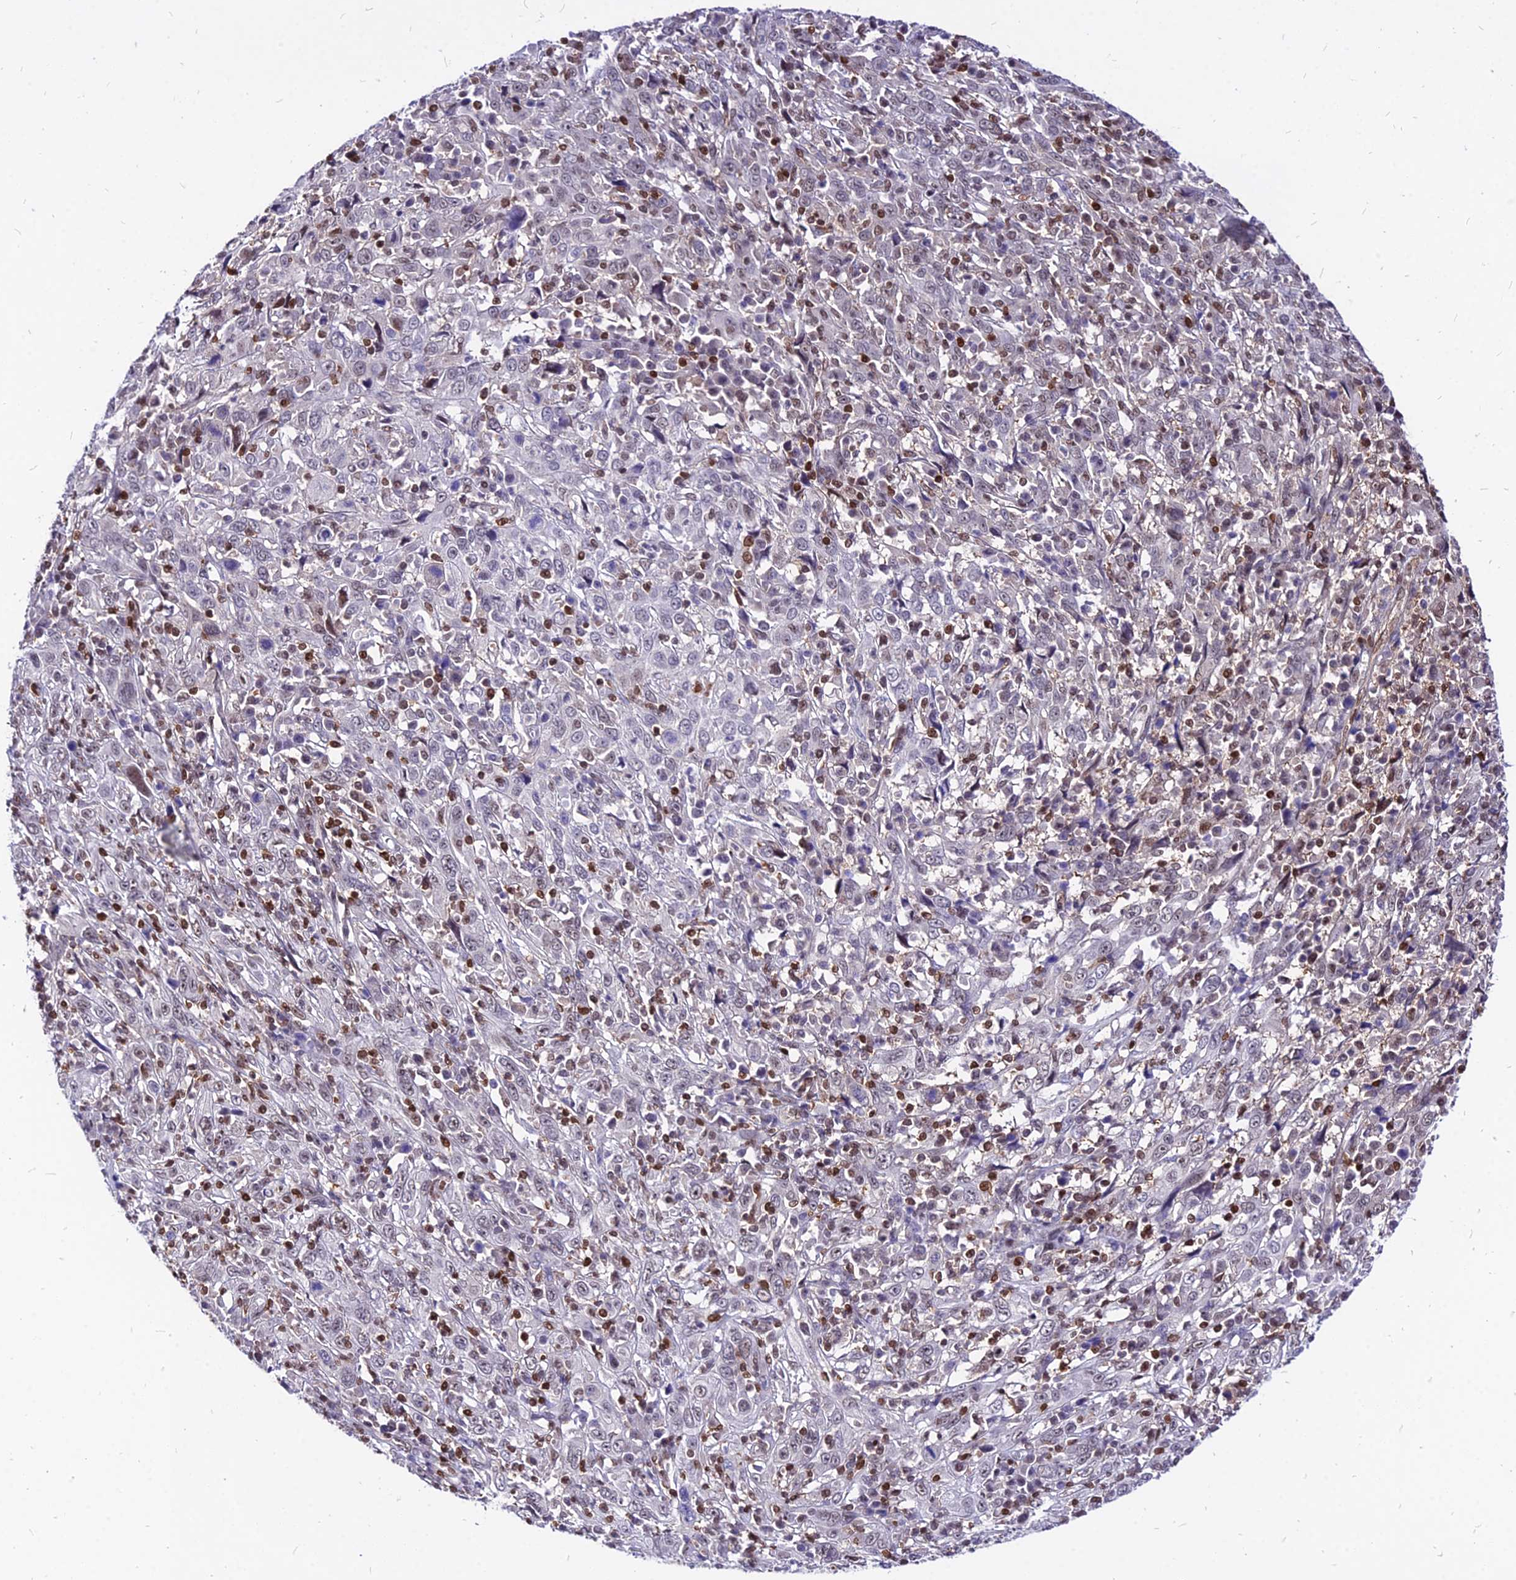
{"staining": {"intensity": "negative", "quantity": "none", "location": "none"}, "tissue": "cervical cancer", "cell_type": "Tumor cells", "image_type": "cancer", "snomed": [{"axis": "morphology", "description": "Squamous cell carcinoma, NOS"}, {"axis": "topography", "description": "Cervix"}], "caption": "This is an immunohistochemistry image of cervical squamous cell carcinoma. There is no positivity in tumor cells.", "gene": "PAXX", "patient": {"sex": "female", "age": 46}}